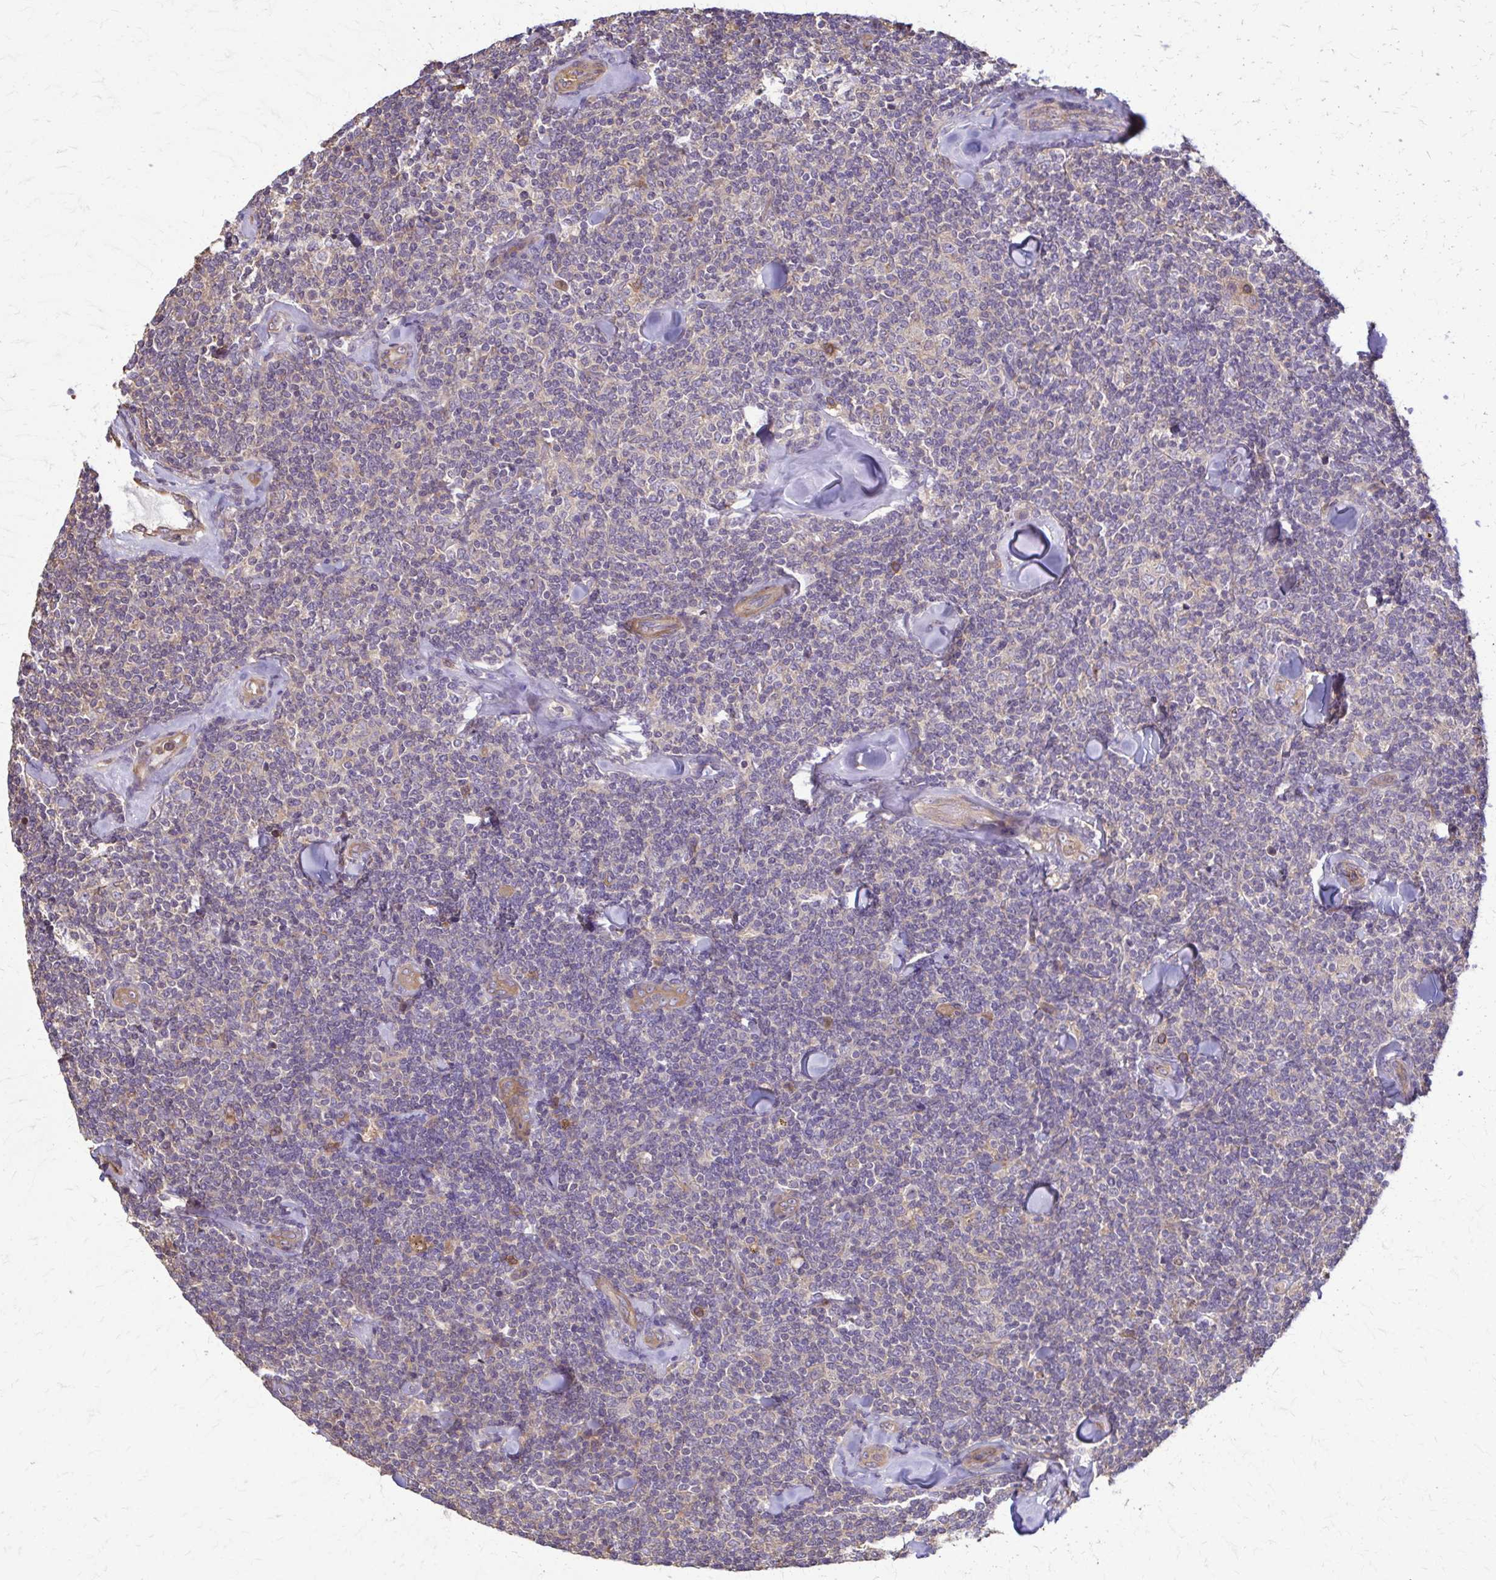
{"staining": {"intensity": "negative", "quantity": "none", "location": "none"}, "tissue": "lymphoma", "cell_type": "Tumor cells", "image_type": "cancer", "snomed": [{"axis": "morphology", "description": "Malignant lymphoma, non-Hodgkin's type, Low grade"}, {"axis": "topography", "description": "Lymph node"}], "caption": "Micrograph shows no significant protein positivity in tumor cells of lymphoma.", "gene": "DSP", "patient": {"sex": "female", "age": 56}}